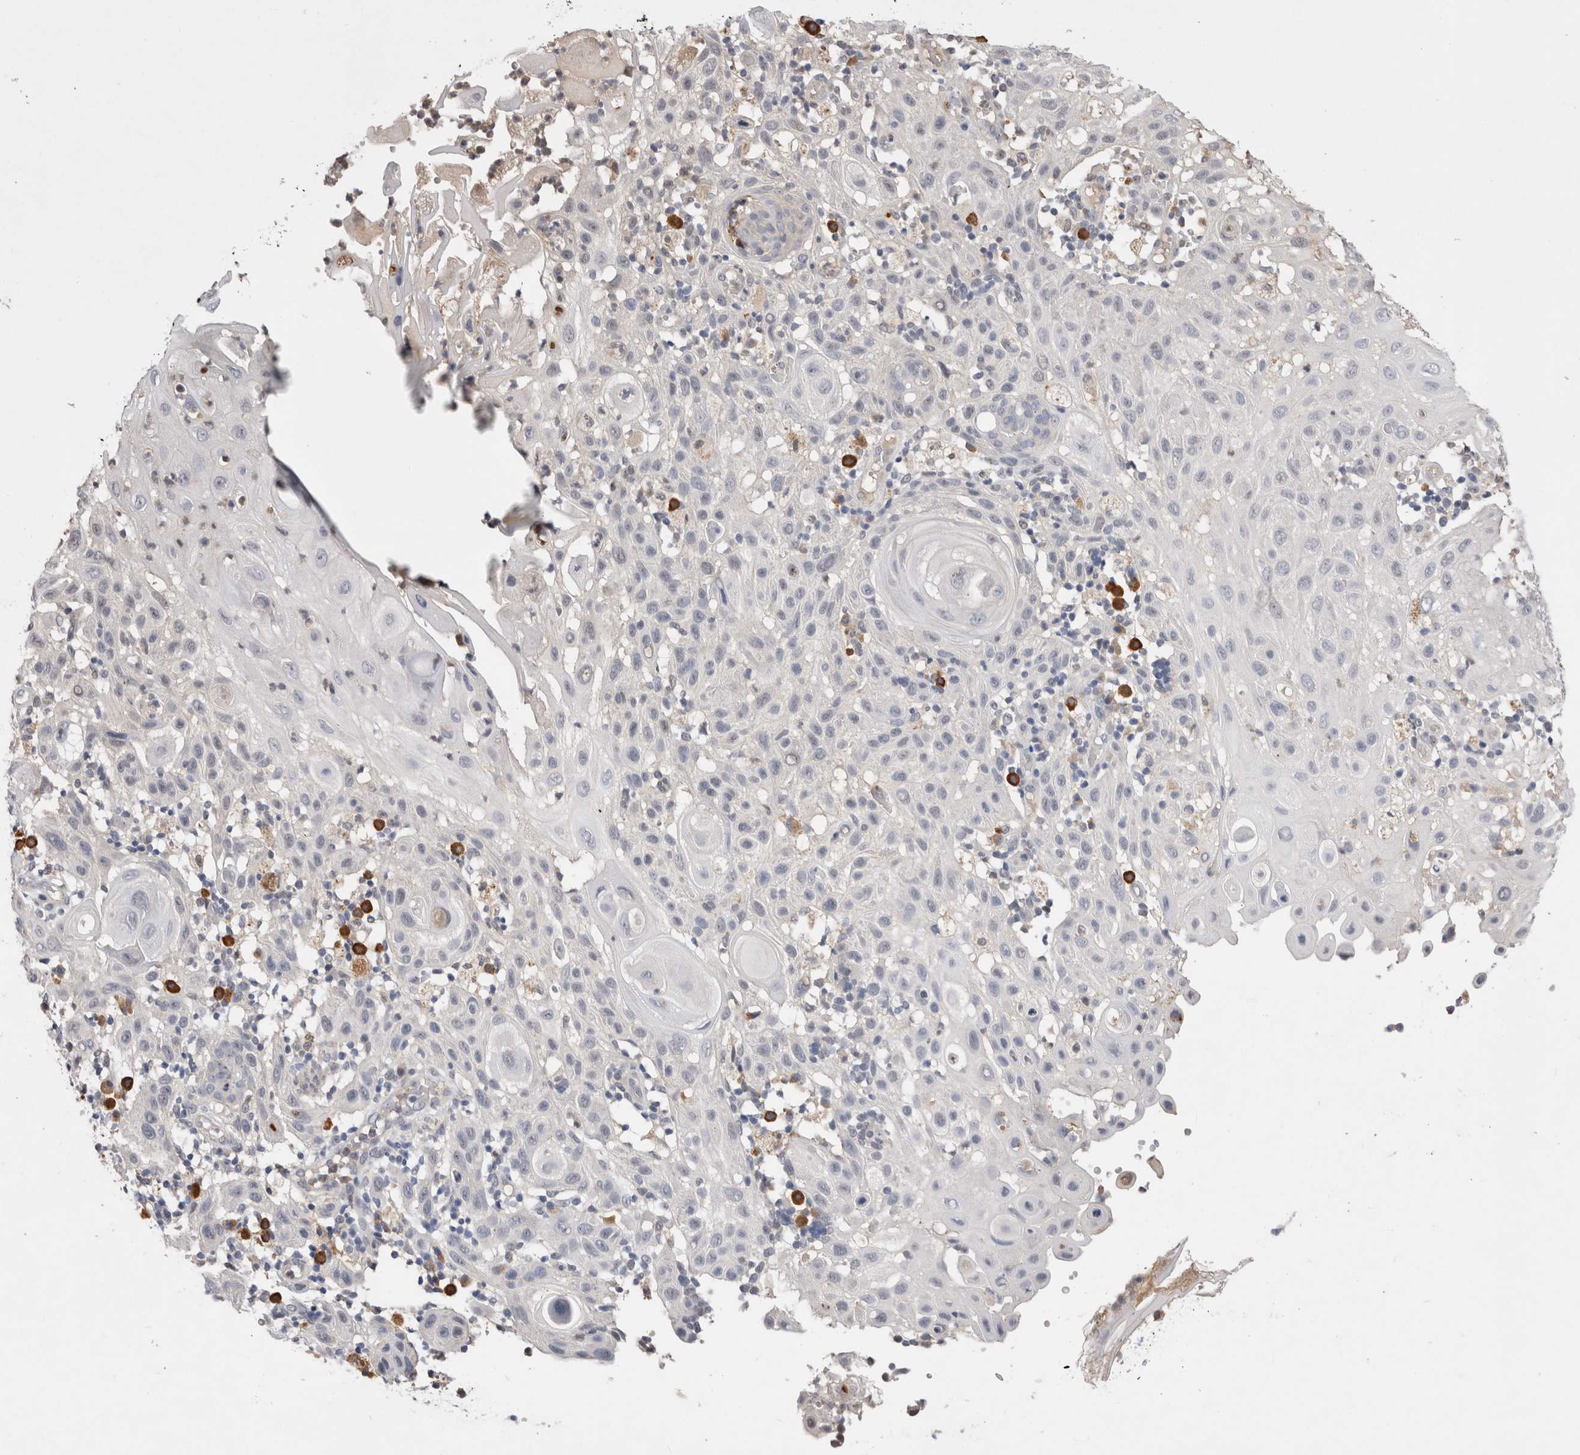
{"staining": {"intensity": "negative", "quantity": "none", "location": "none"}, "tissue": "skin cancer", "cell_type": "Tumor cells", "image_type": "cancer", "snomed": [{"axis": "morphology", "description": "Normal tissue, NOS"}, {"axis": "morphology", "description": "Squamous cell carcinoma, NOS"}, {"axis": "topography", "description": "Skin"}], "caption": "Immunohistochemistry (IHC) micrograph of neoplastic tissue: skin squamous cell carcinoma stained with DAB shows no significant protein expression in tumor cells. (Immunohistochemistry, brightfield microscopy, high magnification).", "gene": "VSIG4", "patient": {"sex": "female", "age": 96}}